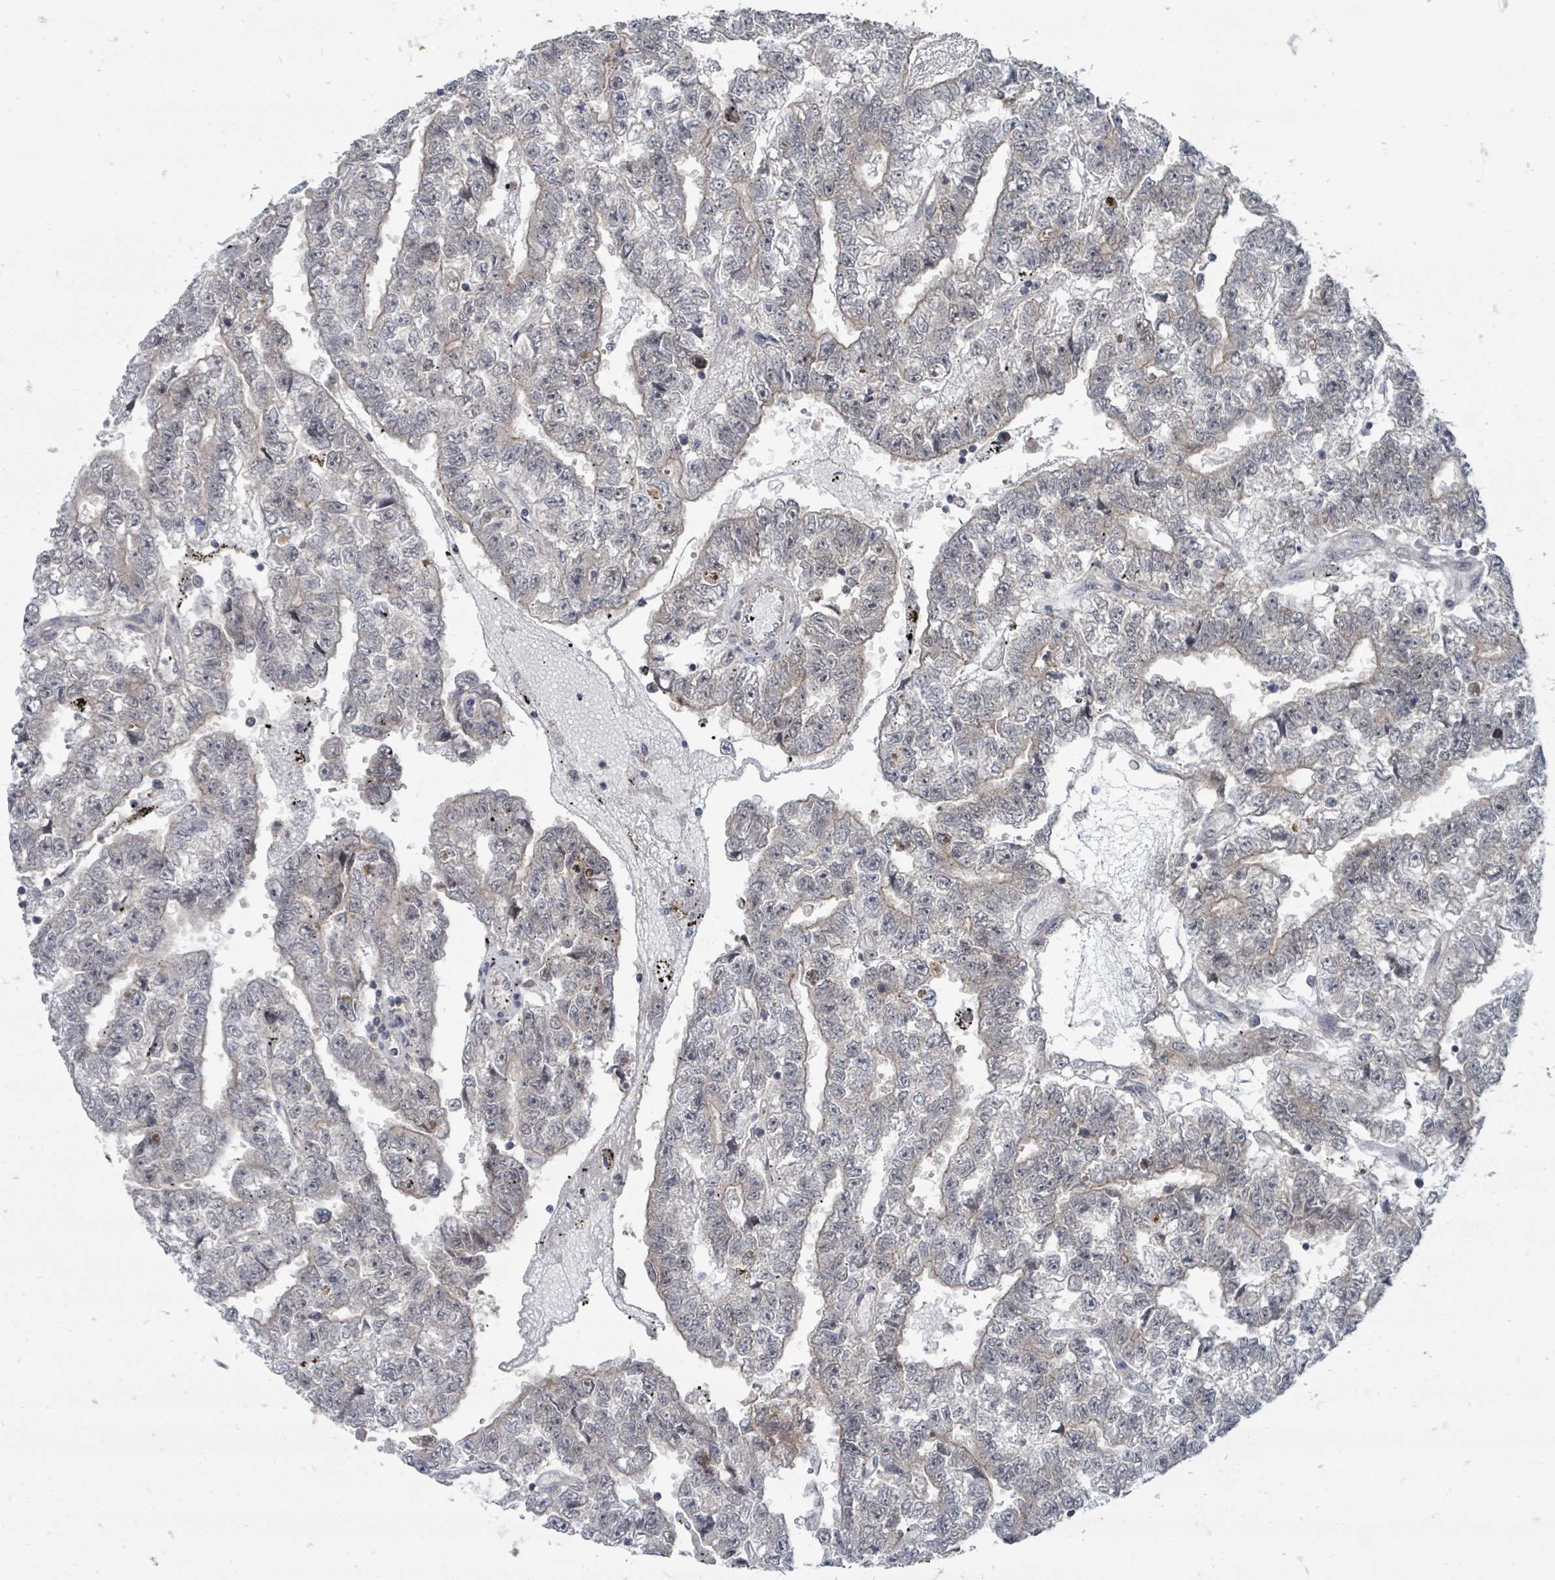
{"staining": {"intensity": "weak", "quantity": "<25%", "location": "cytoplasmic/membranous"}, "tissue": "testis cancer", "cell_type": "Tumor cells", "image_type": "cancer", "snomed": [{"axis": "morphology", "description": "Carcinoma, Embryonal, NOS"}, {"axis": "topography", "description": "Testis"}], "caption": "There is no significant positivity in tumor cells of embryonal carcinoma (testis).", "gene": "MAGOHB", "patient": {"sex": "male", "age": 25}}